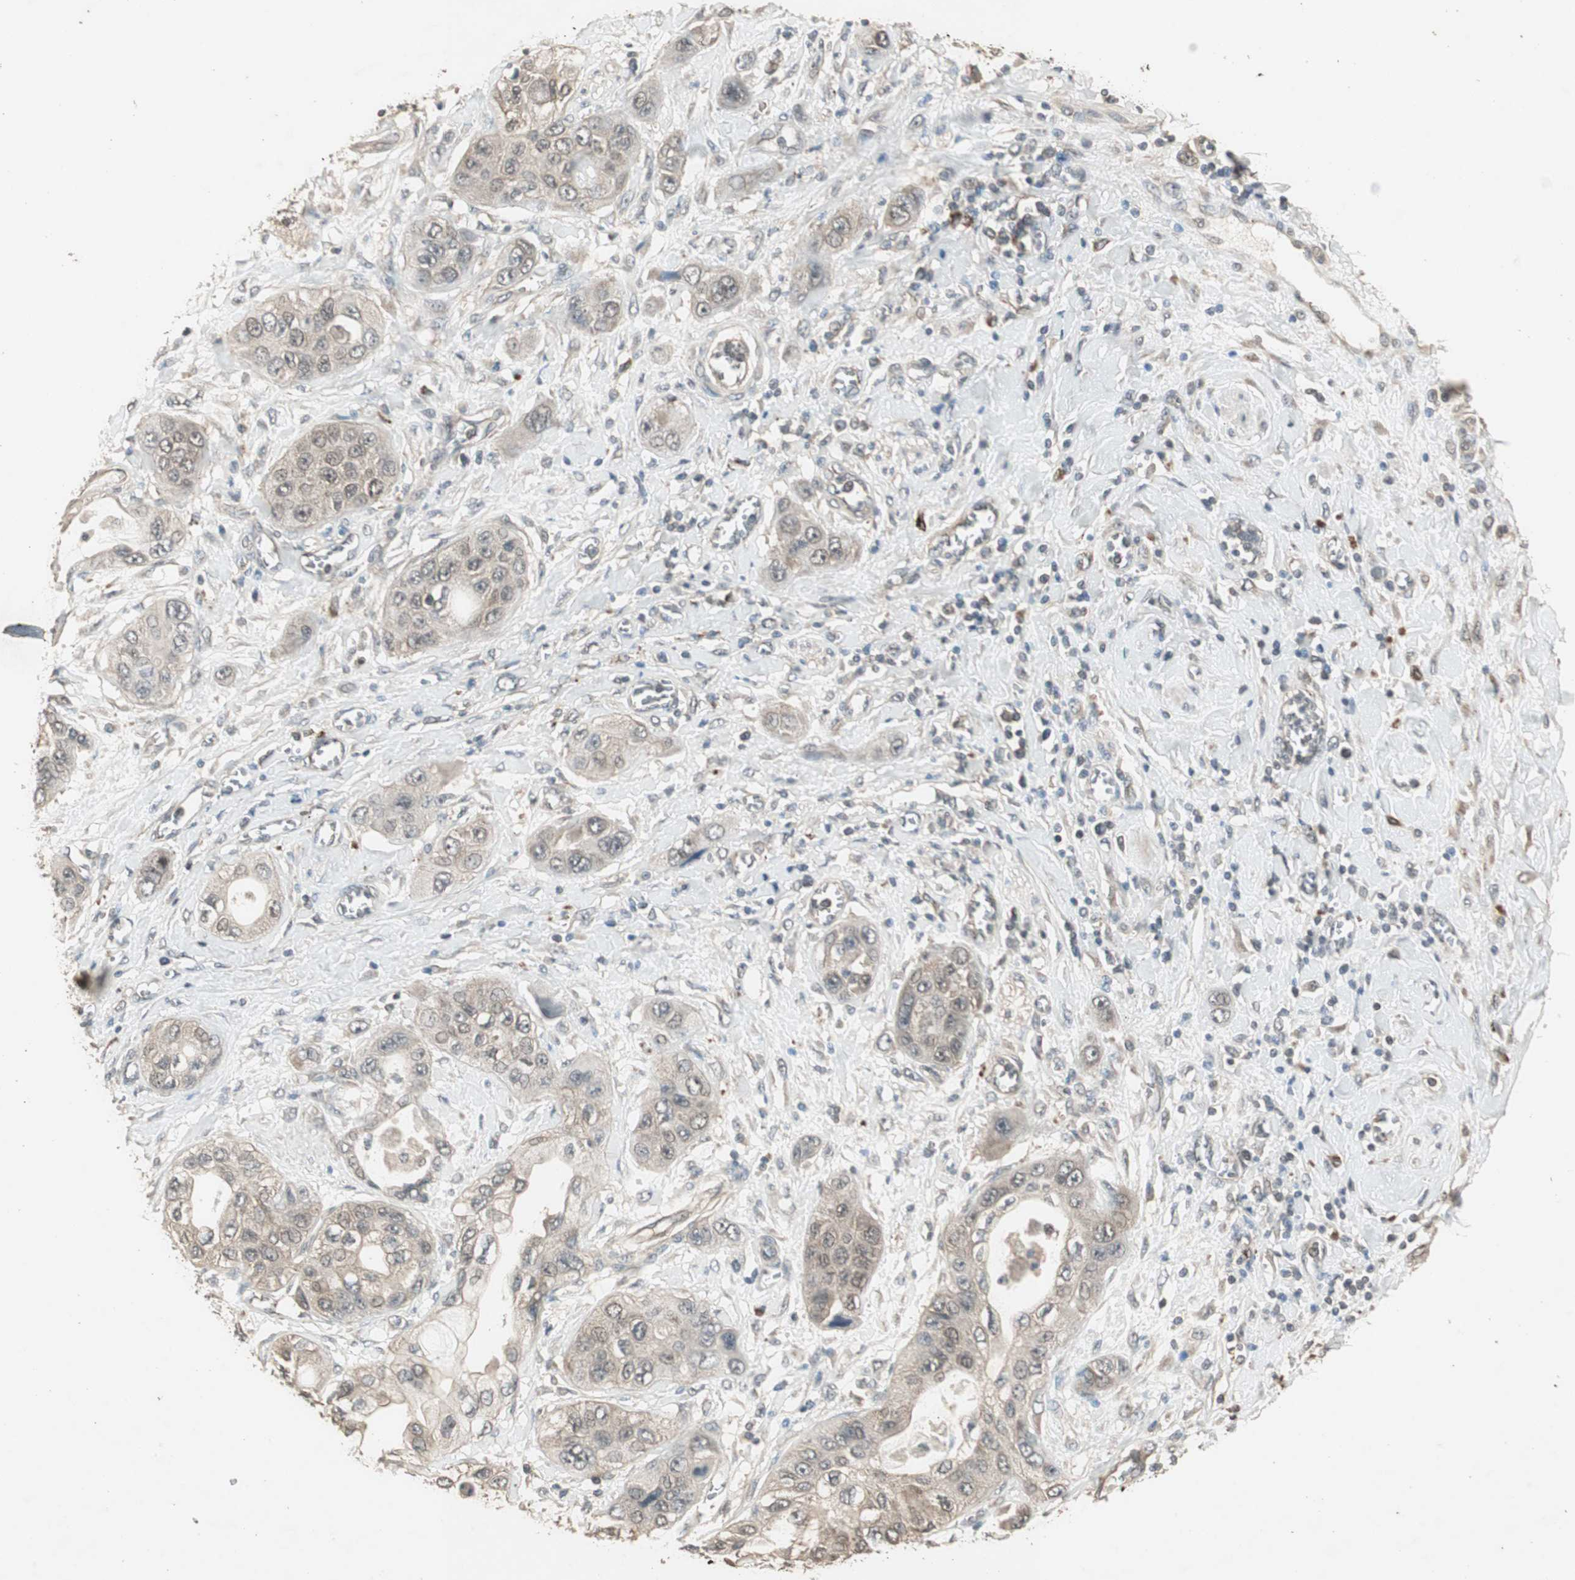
{"staining": {"intensity": "weak", "quantity": ">75%", "location": "cytoplasmic/membranous"}, "tissue": "pancreatic cancer", "cell_type": "Tumor cells", "image_type": "cancer", "snomed": [{"axis": "morphology", "description": "Adenocarcinoma, NOS"}, {"axis": "topography", "description": "Pancreas"}], "caption": "Immunohistochemical staining of human pancreatic adenocarcinoma reveals low levels of weak cytoplasmic/membranous protein positivity in approximately >75% of tumor cells.", "gene": "UBAC1", "patient": {"sex": "female", "age": 70}}